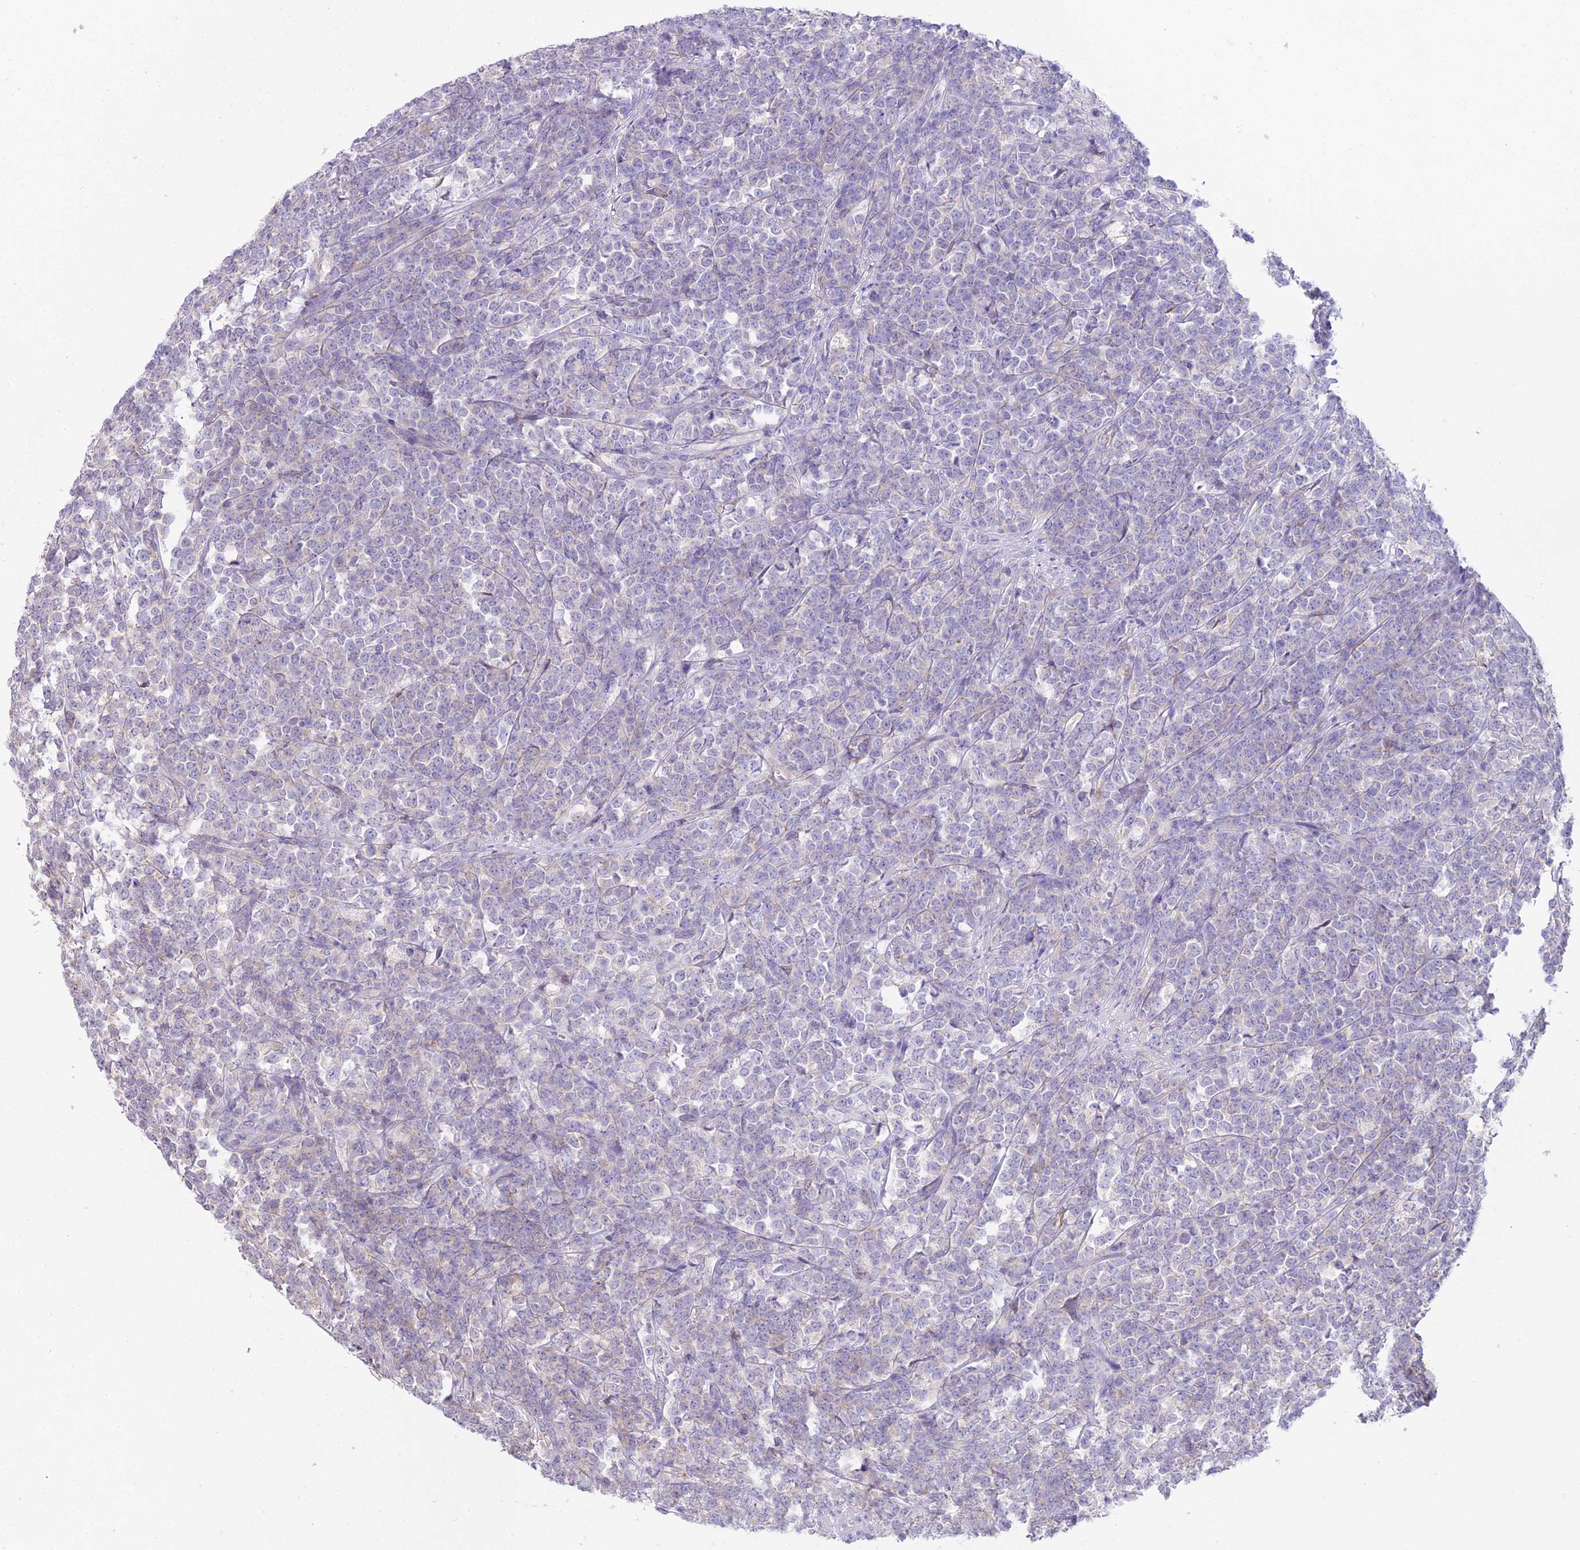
{"staining": {"intensity": "negative", "quantity": "none", "location": "none"}, "tissue": "lymphoma", "cell_type": "Tumor cells", "image_type": "cancer", "snomed": [{"axis": "morphology", "description": "Malignant lymphoma, non-Hodgkin's type, High grade"}, {"axis": "topography", "description": "Small intestine"}], "caption": "This image is of high-grade malignant lymphoma, non-Hodgkin's type stained with immunohistochemistry (IHC) to label a protein in brown with the nuclei are counter-stained blue. There is no positivity in tumor cells. The staining is performed using DAB brown chromogen with nuclei counter-stained in using hematoxylin.", "gene": "RPS26", "patient": {"sex": "male", "age": 8}}